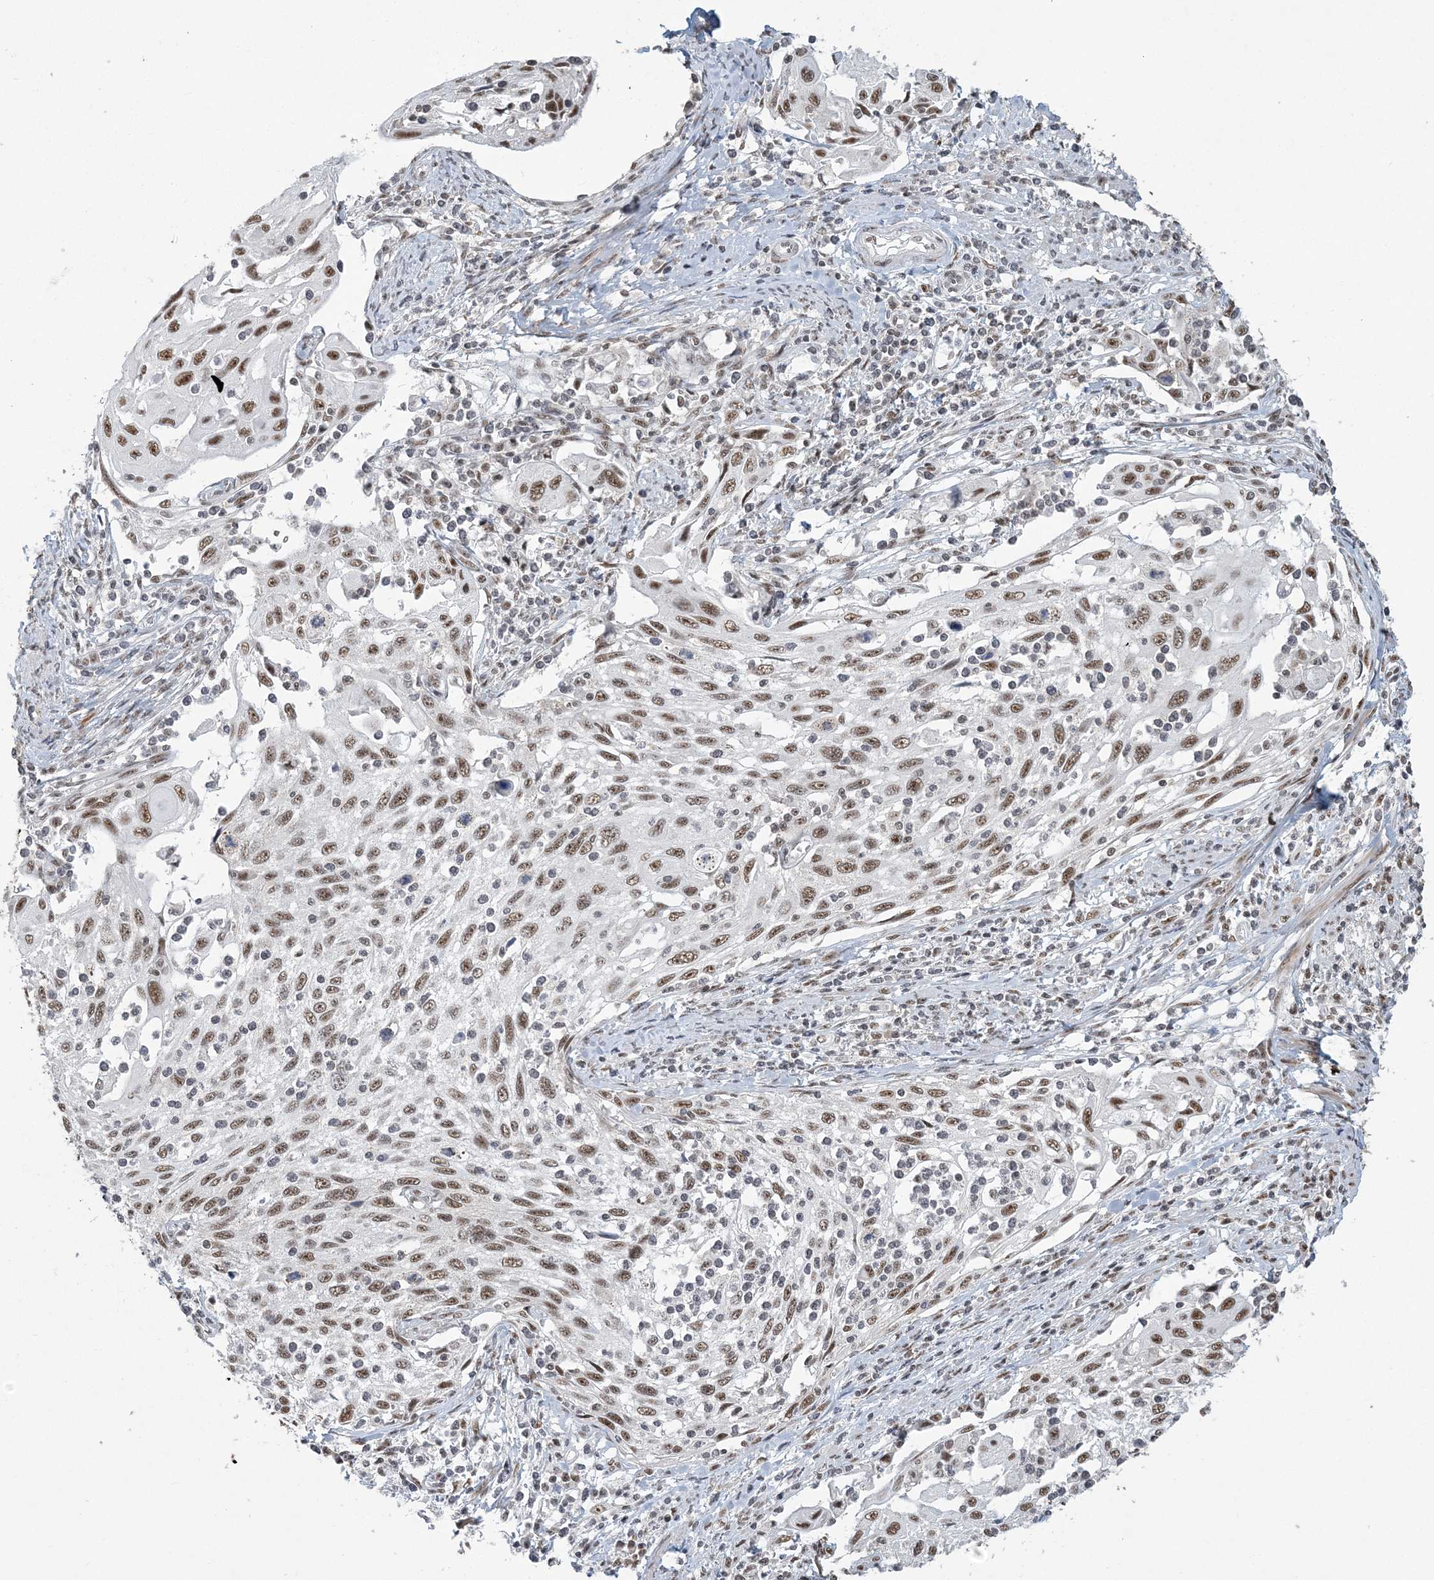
{"staining": {"intensity": "moderate", "quantity": ">75%", "location": "nuclear"}, "tissue": "cervical cancer", "cell_type": "Tumor cells", "image_type": "cancer", "snomed": [{"axis": "morphology", "description": "Squamous cell carcinoma, NOS"}, {"axis": "topography", "description": "Cervix"}], "caption": "Immunohistochemical staining of human cervical cancer shows medium levels of moderate nuclear protein positivity in about >75% of tumor cells.", "gene": "PLRG1", "patient": {"sex": "female", "age": 70}}